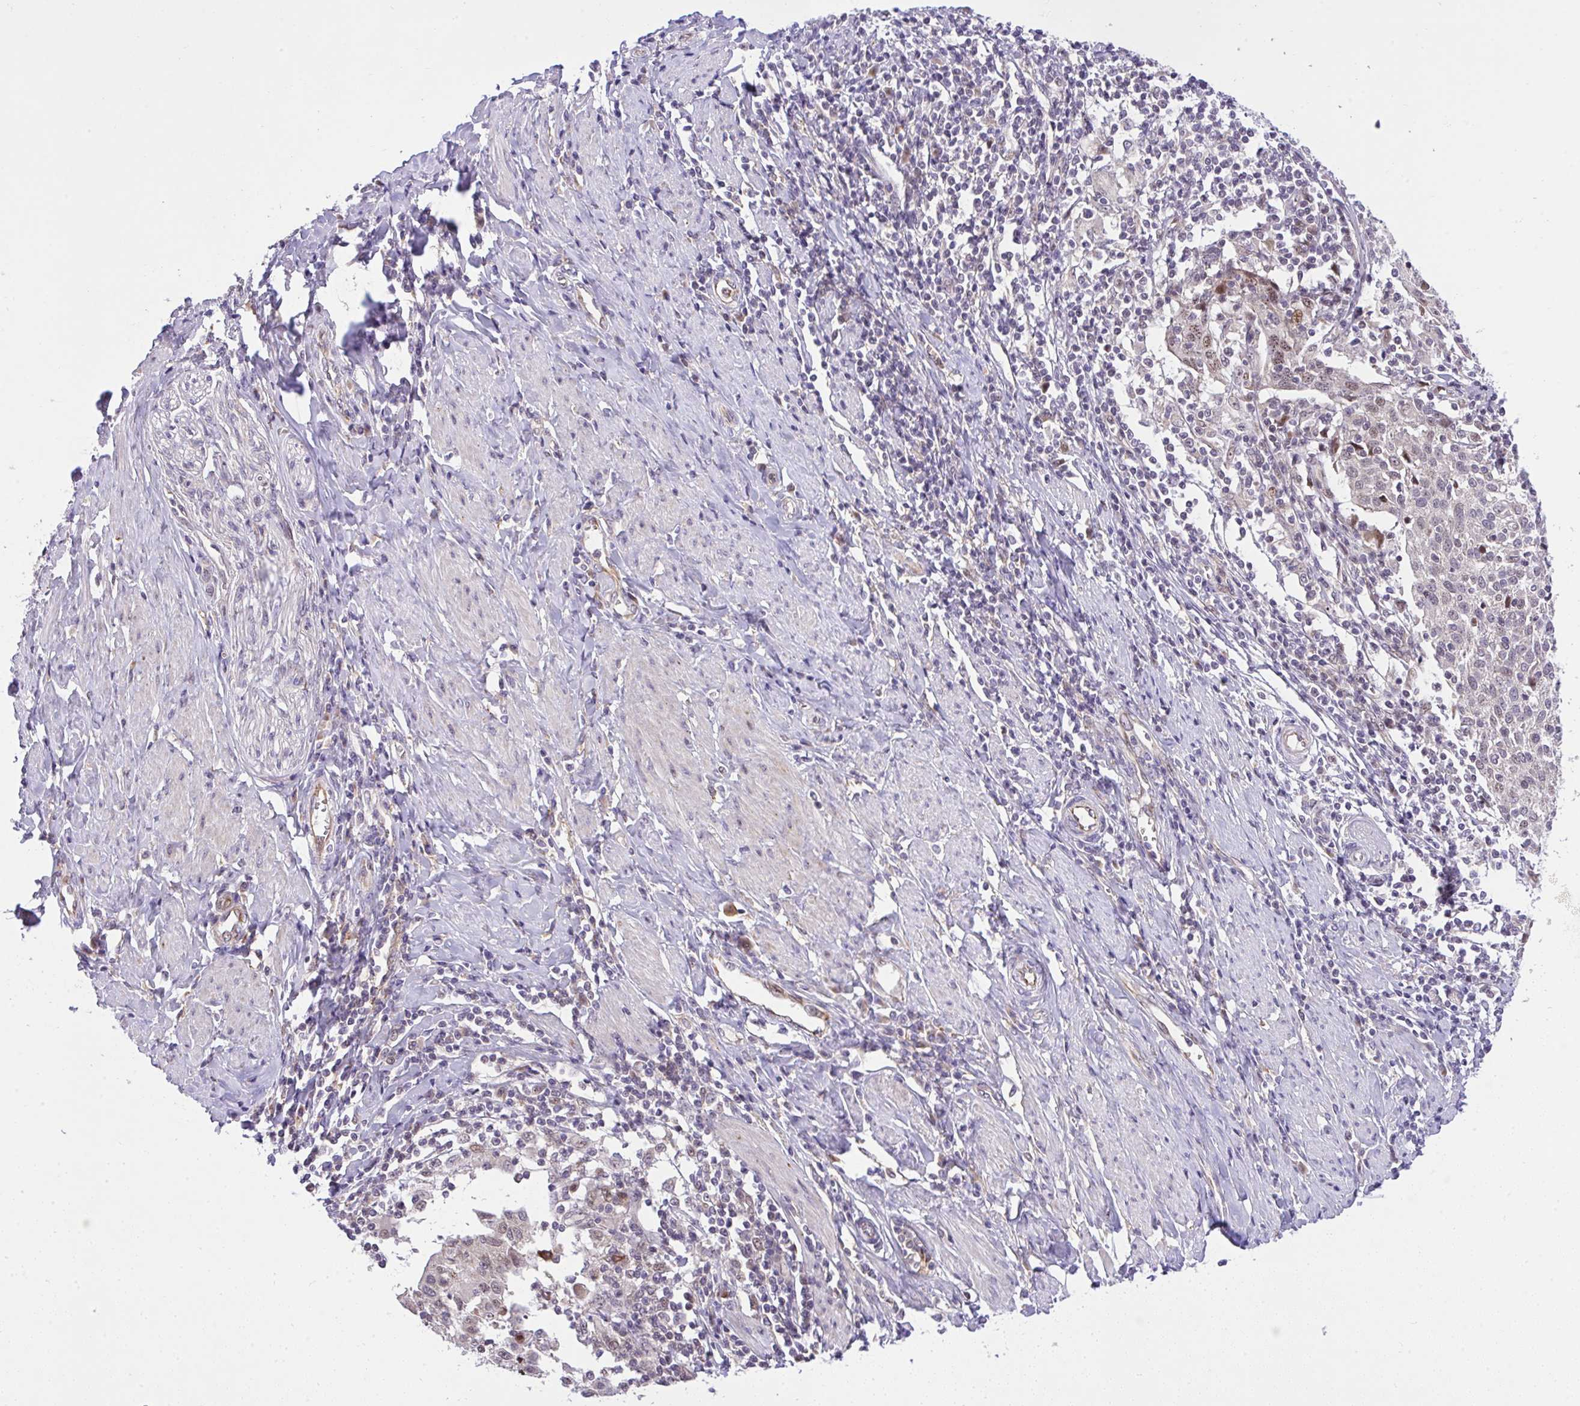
{"staining": {"intensity": "weak", "quantity": "25%-75%", "location": "nuclear"}, "tissue": "cervical cancer", "cell_type": "Tumor cells", "image_type": "cancer", "snomed": [{"axis": "morphology", "description": "Squamous cell carcinoma, NOS"}, {"axis": "topography", "description": "Cervix"}], "caption": "The image demonstrates a brown stain indicating the presence of a protein in the nuclear of tumor cells in cervical squamous cell carcinoma.", "gene": "CHIA", "patient": {"sex": "female", "age": 52}}